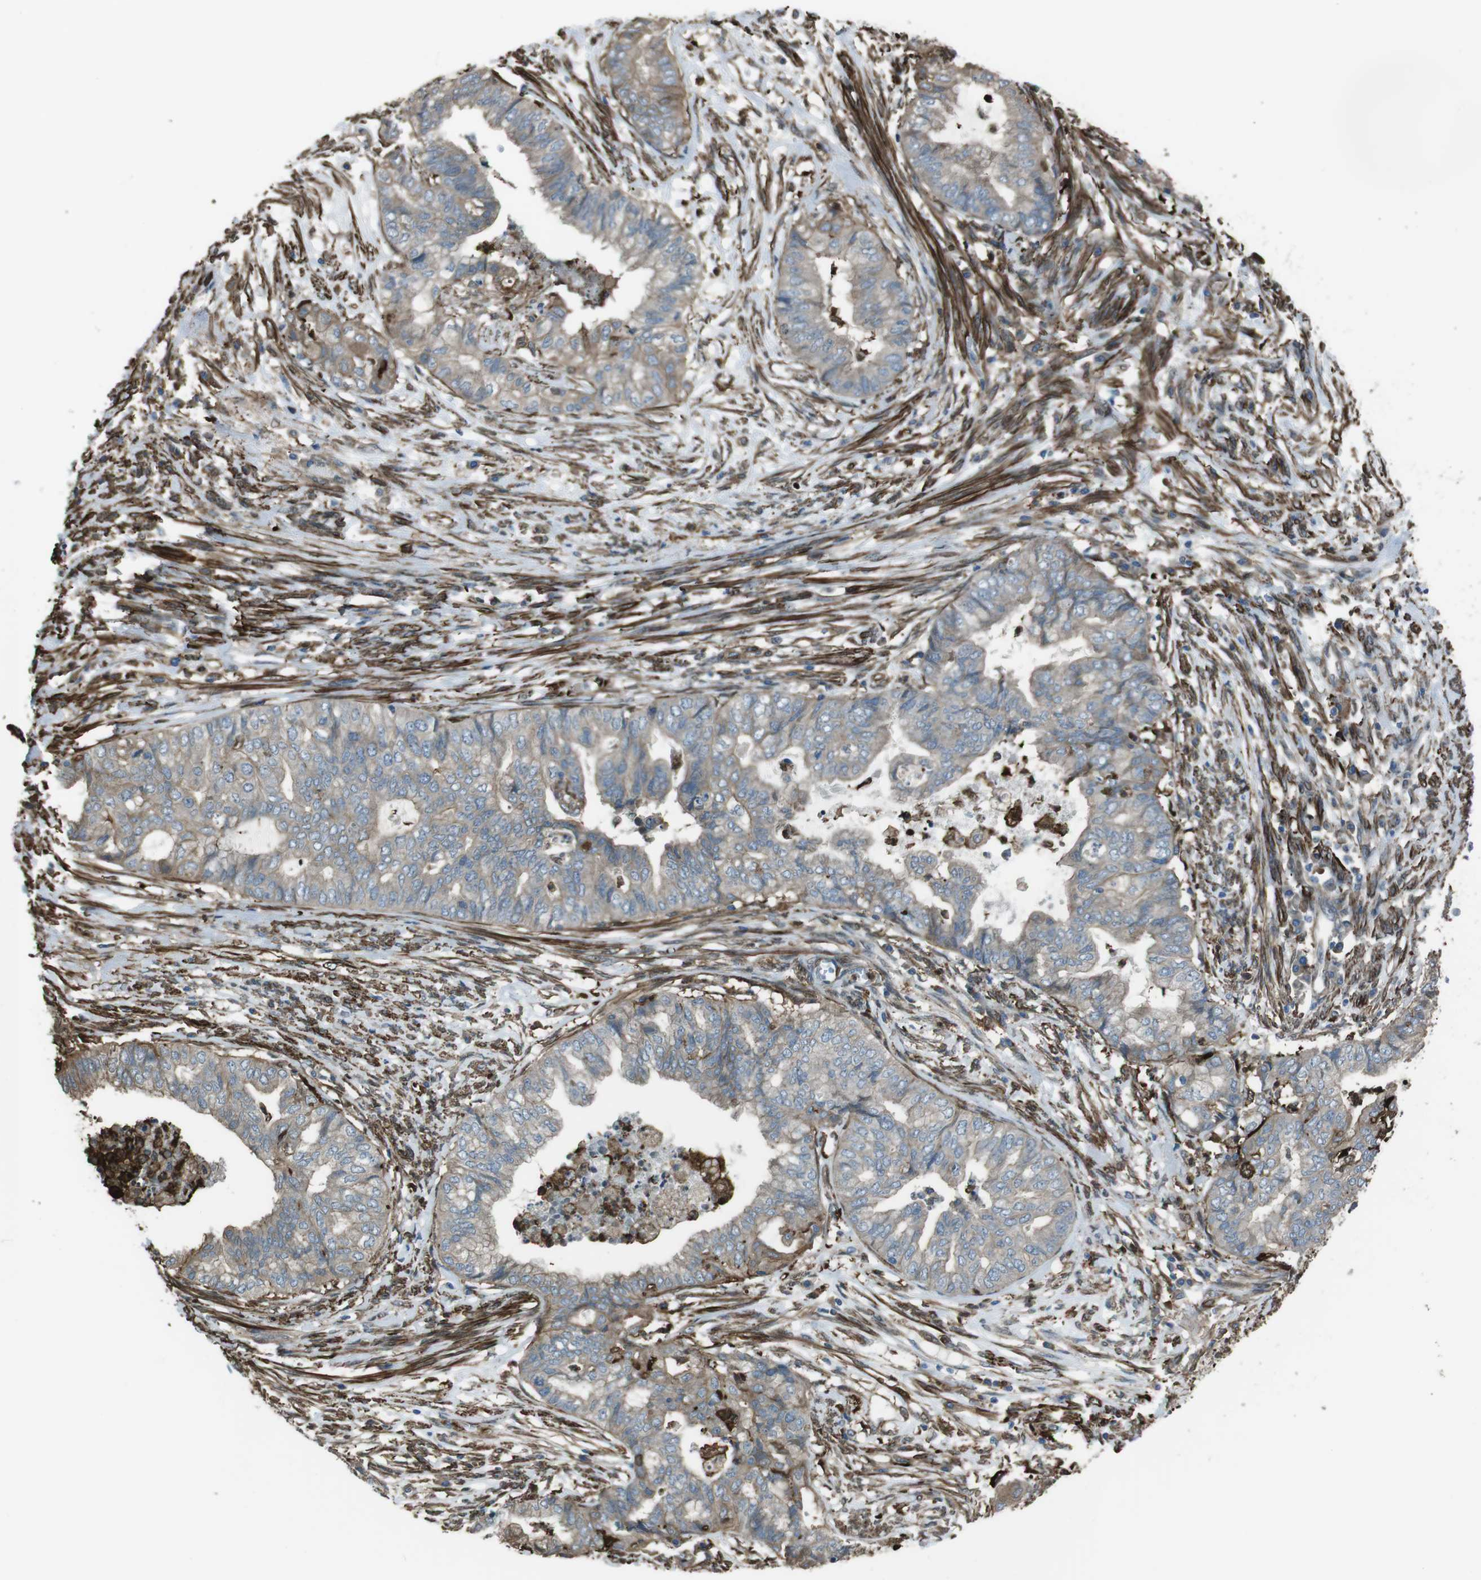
{"staining": {"intensity": "weak", "quantity": "25%-75%", "location": "cytoplasmic/membranous"}, "tissue": "endometrial cancer", "cell_type": "Tumor cells", "image_type": "cancer", "snomed": [{"axis": "morphology", "description": "Adenocarcinoma, NOS"}, {"axis": "topography", "description": "Endometrium"}], "caption": "Immunohistochemical staining of endometrial adenocarcinoma reveals low levels of weak cytoplasmic/membranous protein positivity in approximately 25%-75% of tumor cells.", "gene": "SFT2D1", "patient": {"sex": "female", "age": 79}}